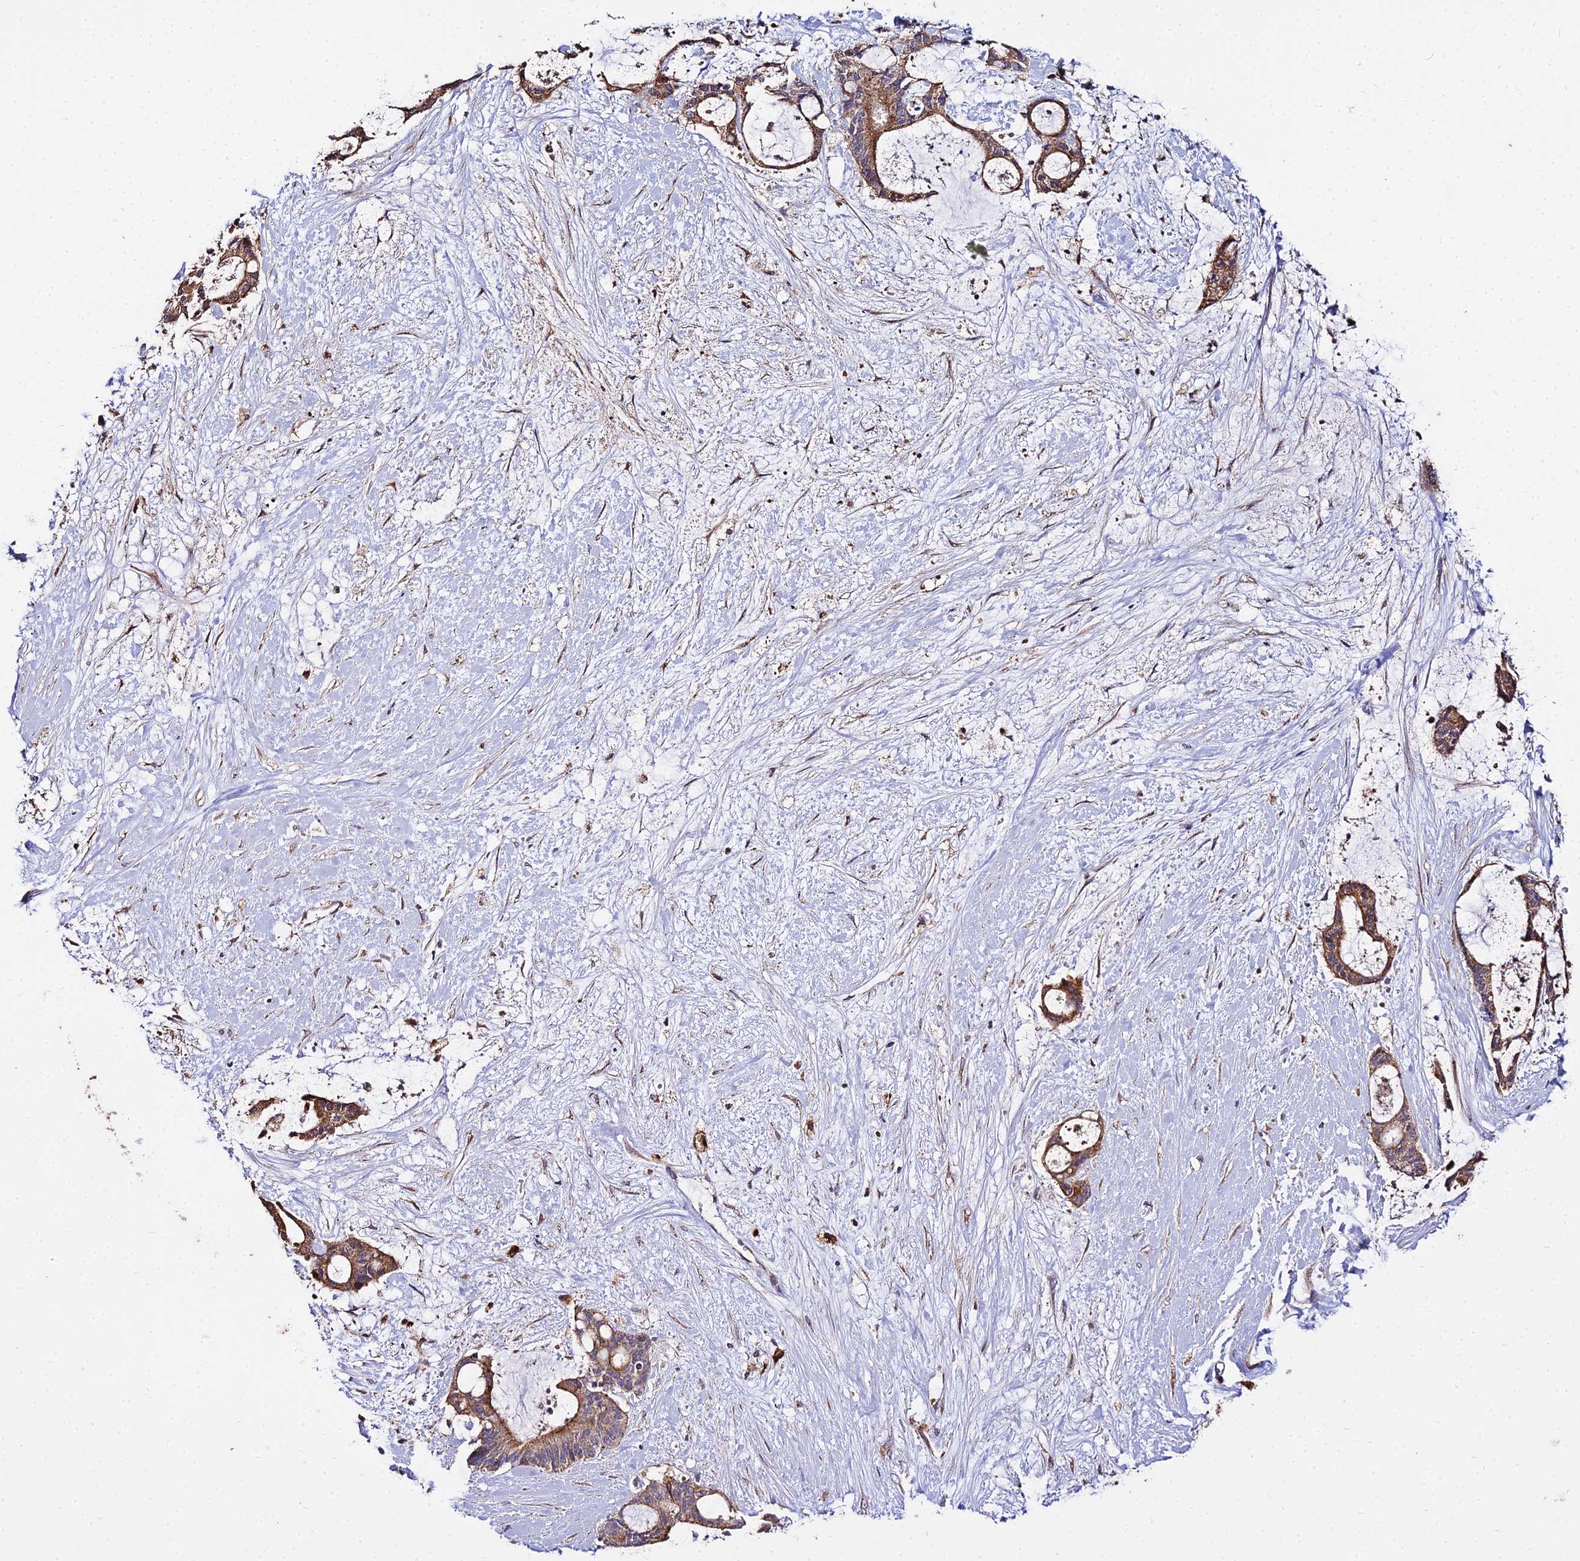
{"staining": {"intensity": "moderate", "quantity": ">75%", "location": "cytoplasmic/membranous"}, "tissue": "liver cancer", "cell_type": "Tumor cells", "image_type": "cancer", "snomed": [{"axis": "morphology", "description": "Normal tissue, NOS"}, {"axis": "morphology", "description": "Cholangiocarcinoma"}, {"axis": "topography", "description": "Liver"}, {"axis": "topography", "description": "Peripheral nerve tissue"}], "caption": "This is a histology image of immunohistochemistry (IHC) staining of liver cancer, which shows moderate staining in the cytoplasmic/membranous of tumor cells.", "gene": "PEX19", "patient": {"sex": "female", "age": 73}}